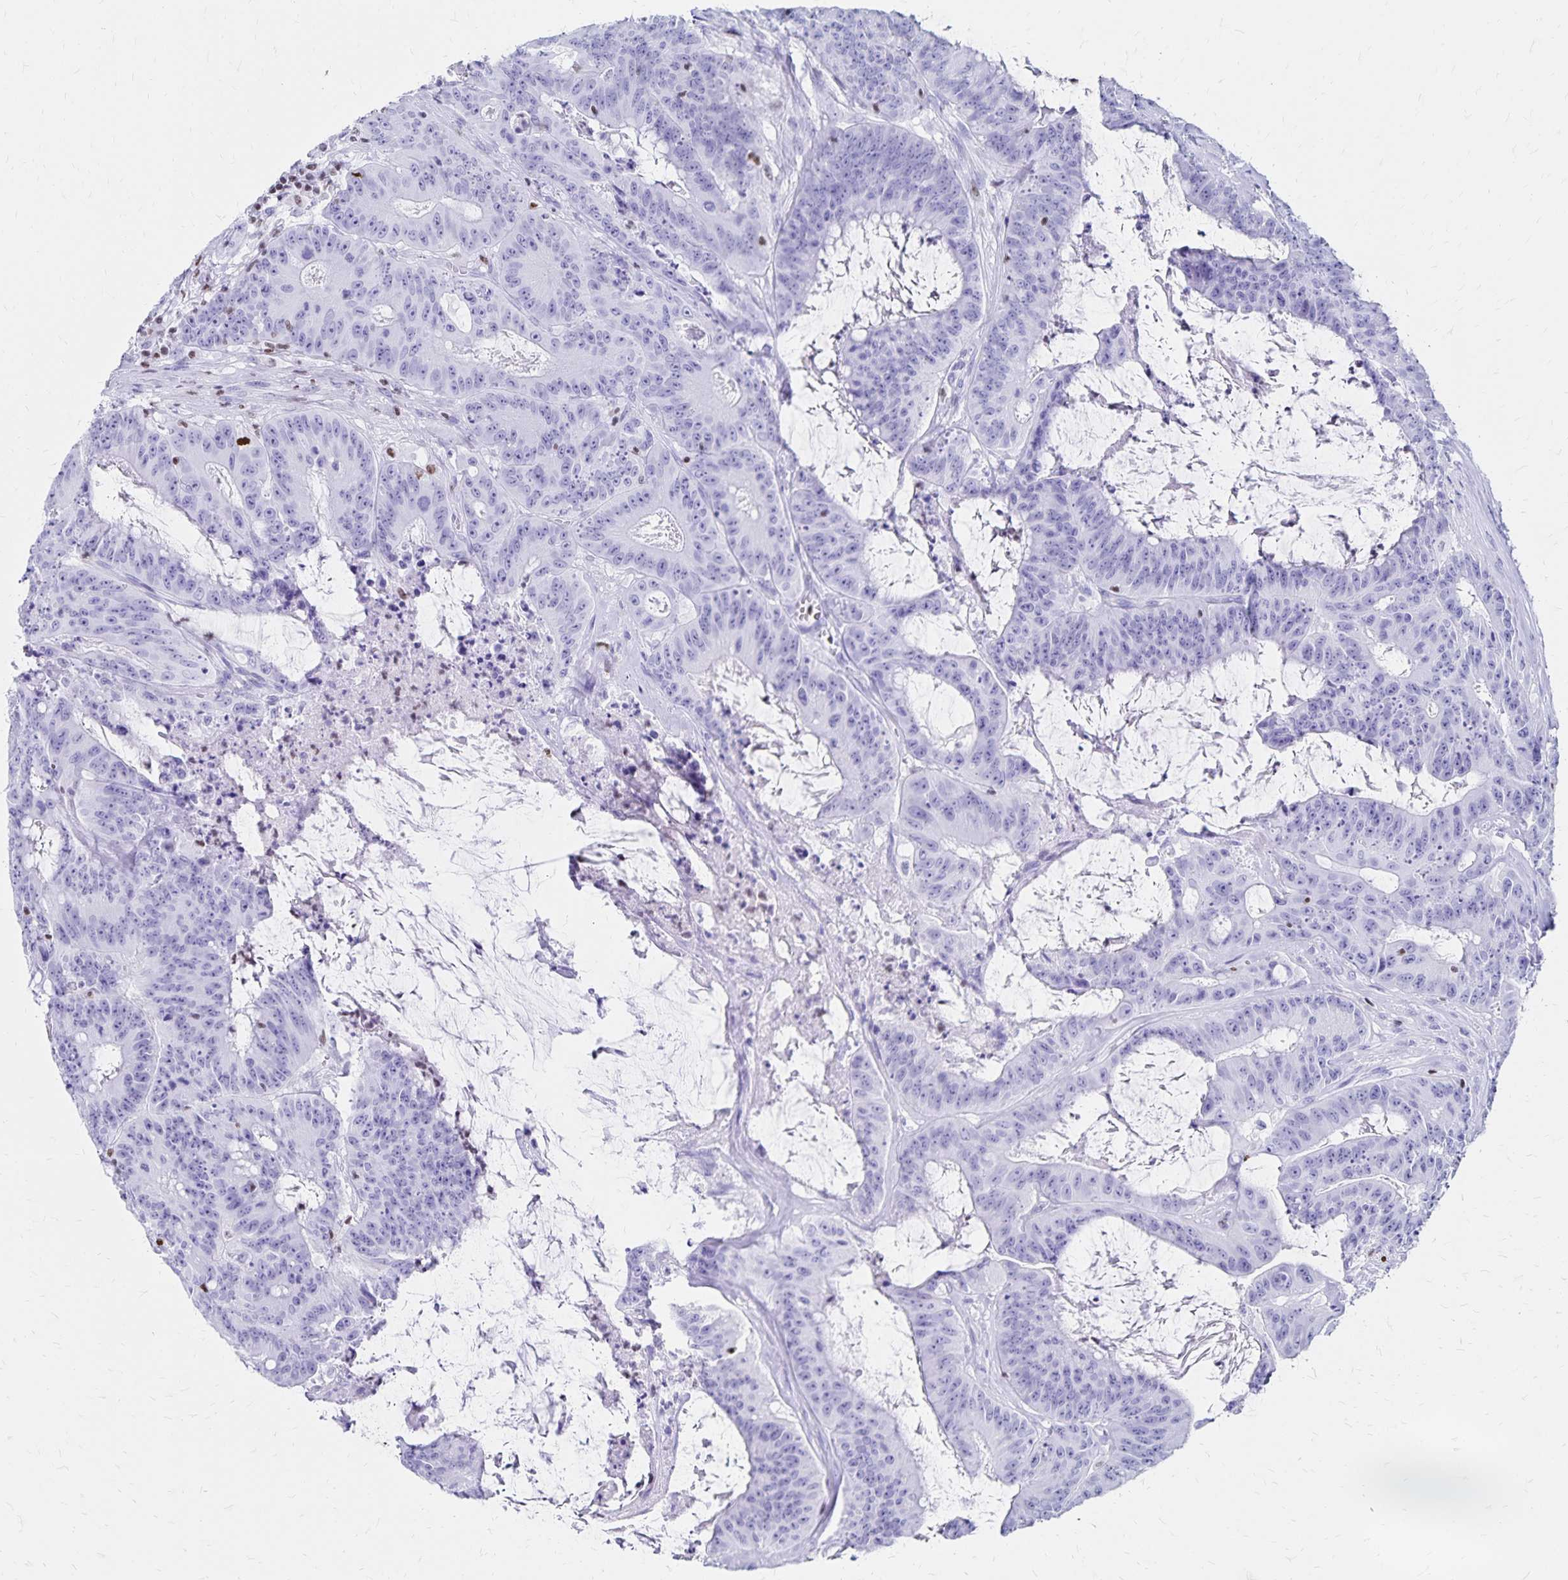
{"staining": {"intensity": "negative", "quantity": "none", "location": "none"}, "tissue": "colorectal cancer", "cell_type": "Tumor cells", "image_type": "cancer", "snomed": [{"axis": "morphology", "description": "Adenocarcinoma, NOS"}, {"axis": "topography", "description": "Colon"}], "caption": "Human colorectal adenocarcinoma stained for a protein using immunohistochemistry exhibits no expression in tumor cells.", "gene": "IKZF1", "patient": {"sex": "male", "age": 33}}